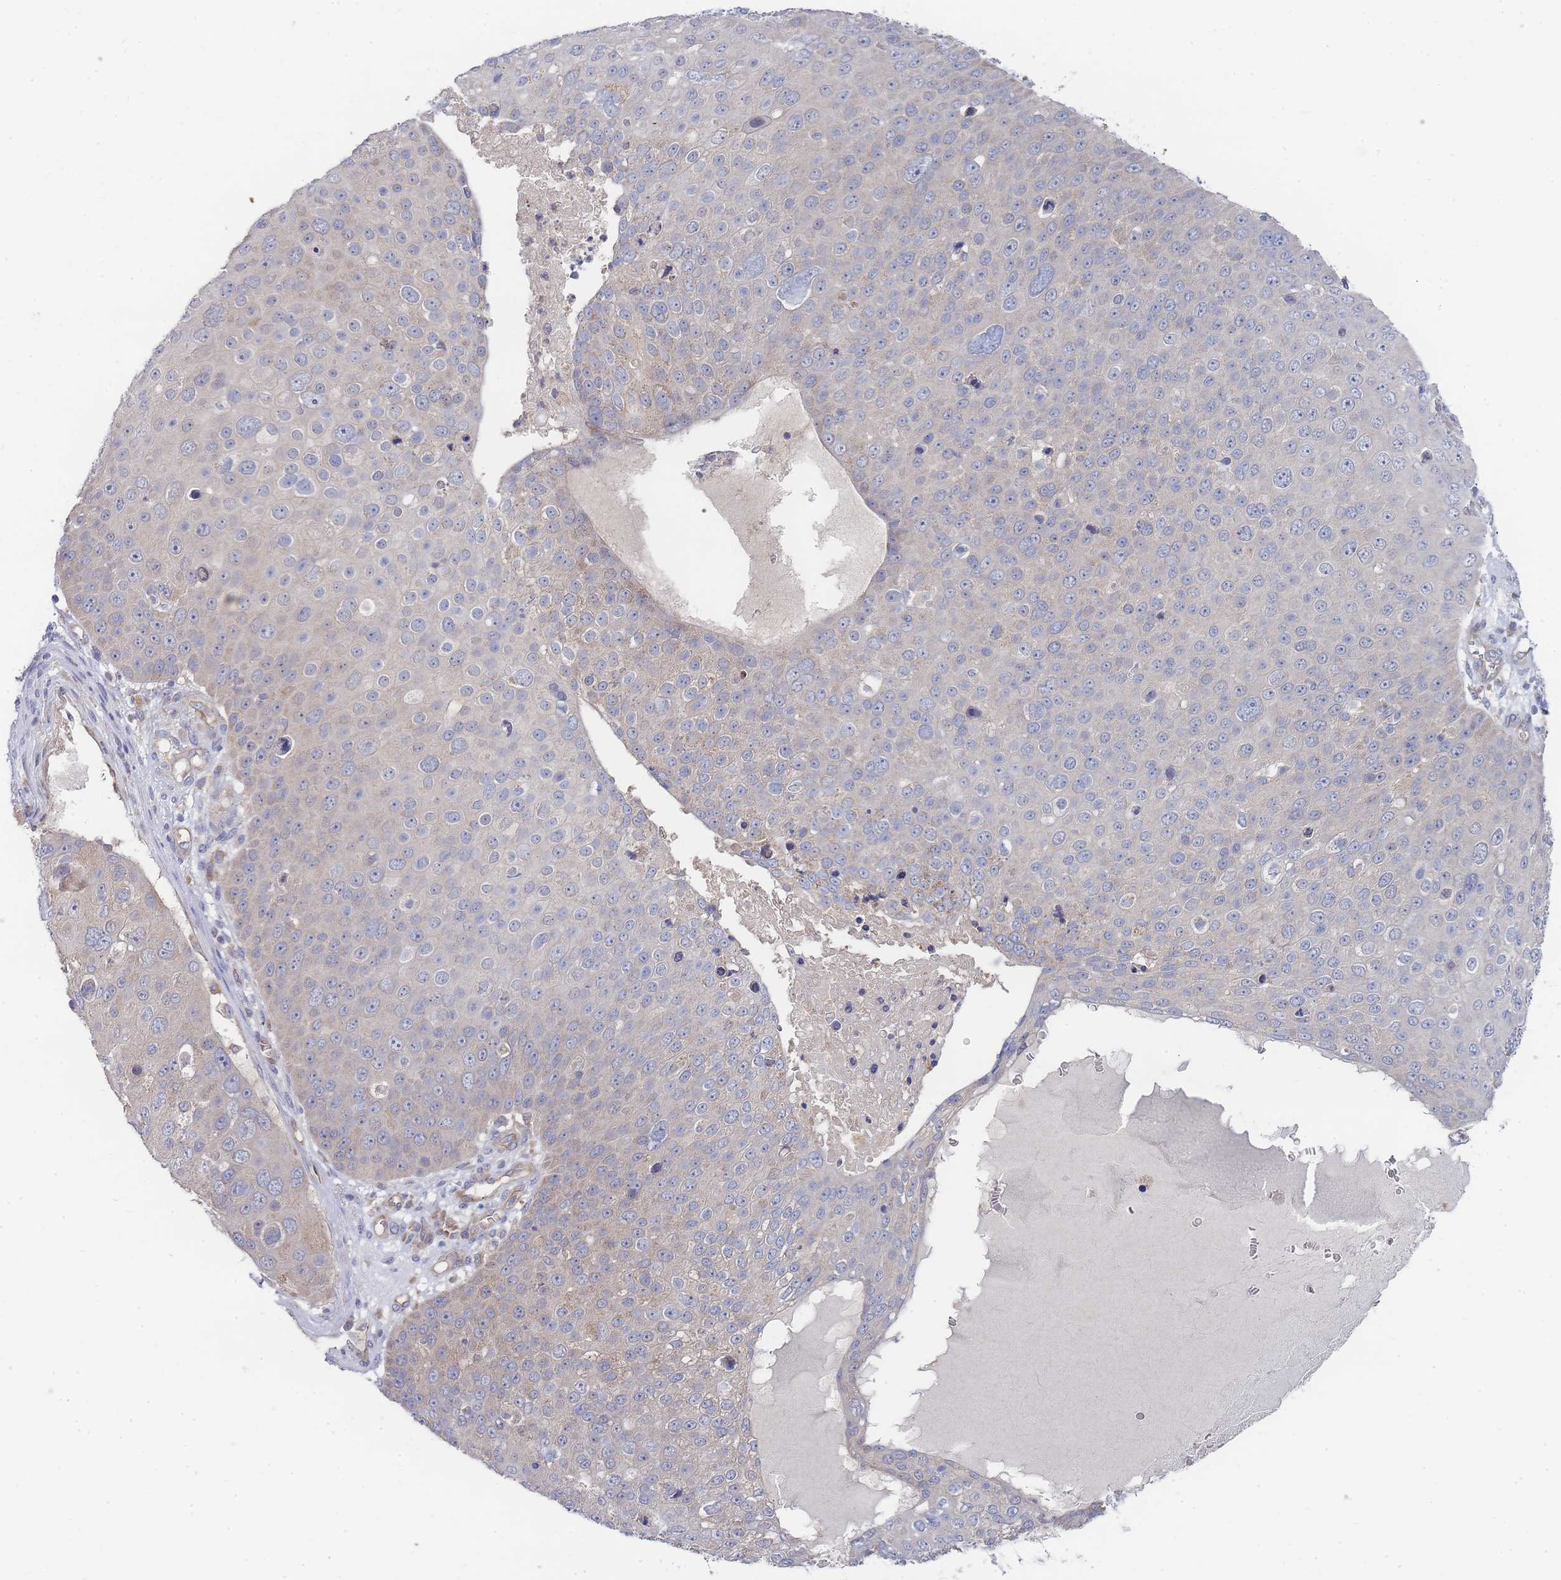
{"staining": {"intensity": "weak", "quantity": "<25%", "location": "cytoplasmic/membranous"}, "tissue": "skin cancer", "cell_type": "Tumor cells", "image_type": "cancer", "snomed": [{"axis": "morphology", "description": "Squamous cell carcinoma, NOS"}, {"axis": "topography", "description": "Skin"}], "caption": "The IHC micrograph has no significant positivity in tumor cells of skin cancer tissue.", "gene": "NUB1", "patient": {"sex": "male", "age": 71}}